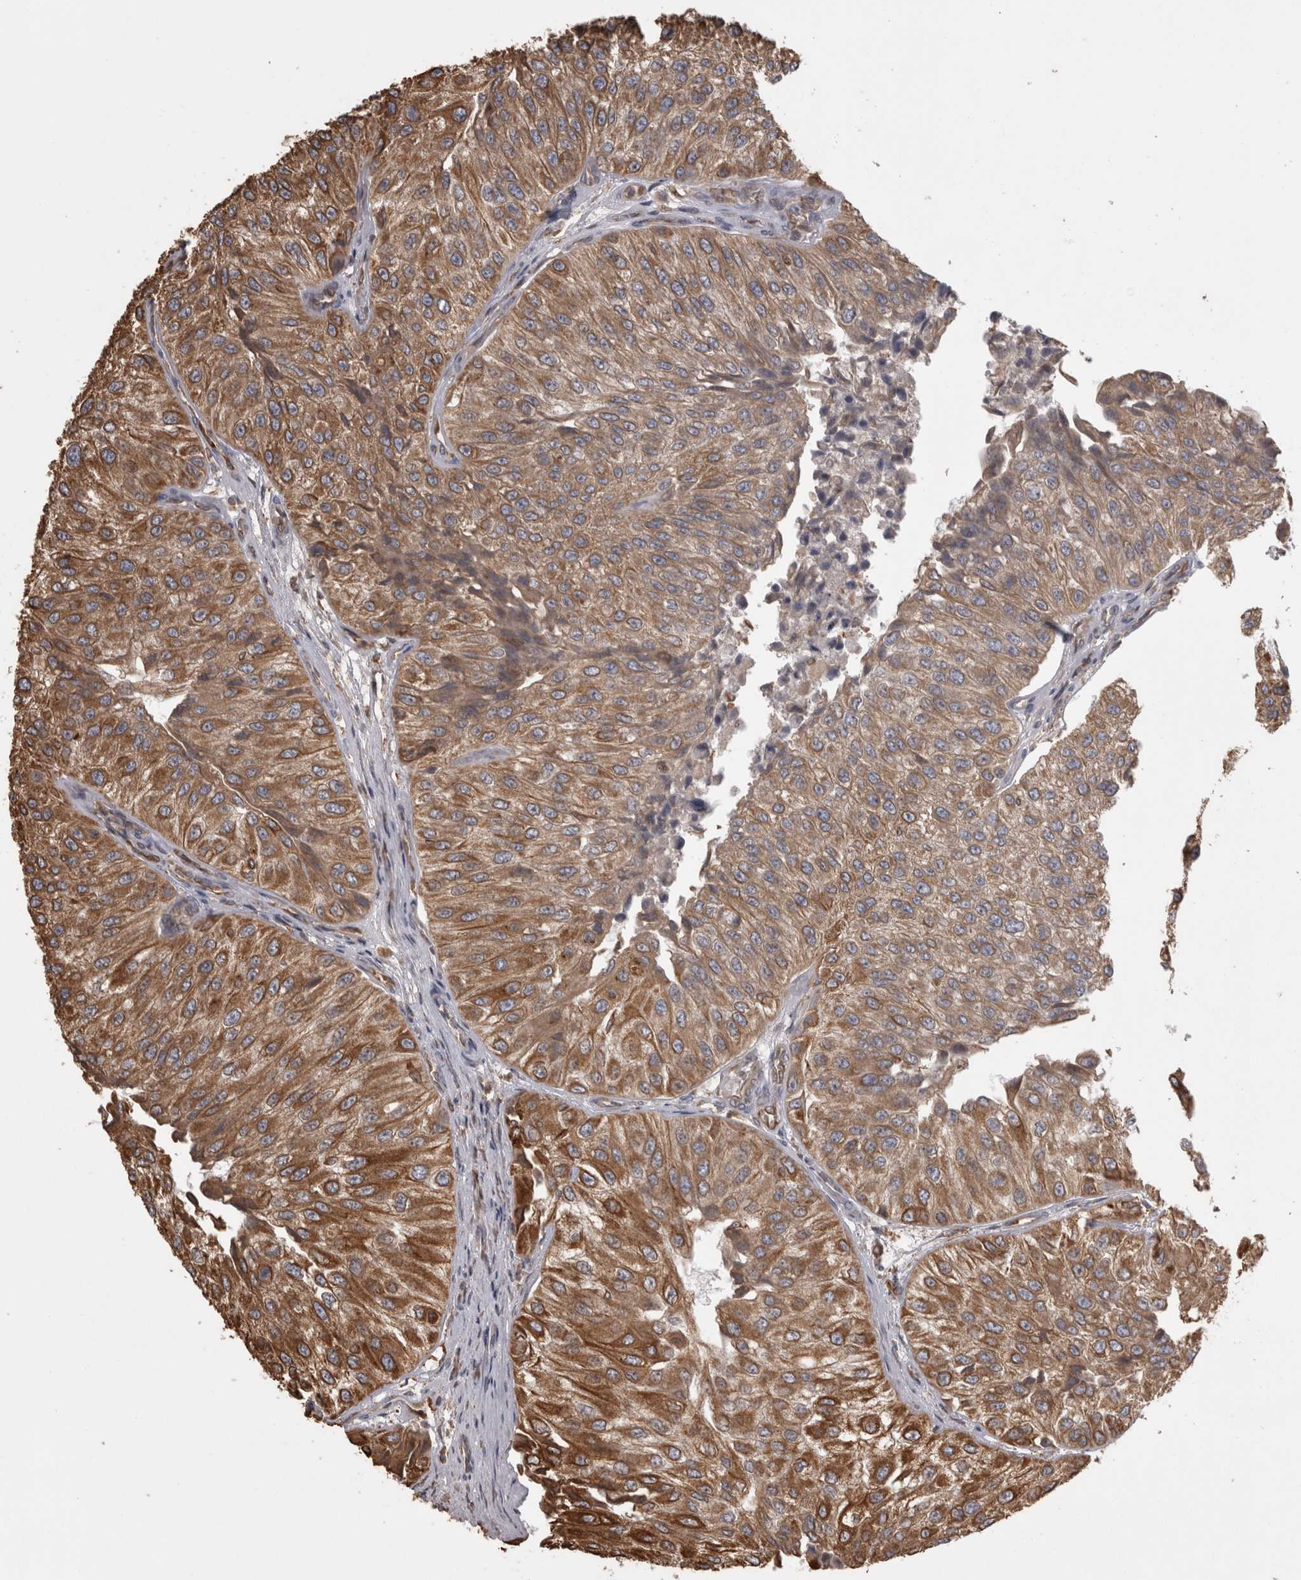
{"staining": {"intensity": "strong", "quantity": ">75%", "location": "cytoplasmic/membranous"}, "tissue": "urothelial cancer", "cell_type": "Tumor cells", "image_type": "cancer", "snomed": [{"axis": "morphology", "description": "Urothelial carcinoma, High grade"}, {"axis": "topography", "description": "Kidney"}, {"axis": "topography", "description": "Urinary bladder"}], "caption": "High-magnification brightfield microscopy of urothelial cancer stained with DAB (3,3'-diaminobenzidine) (brown) and counterstained with hematoxylin (blue). tumor cells exhibit strong cytoplasmic/membranous expression is identified in about>75% of cells.", "gene": "PON2", "patient": {"sex": "male", "age": 77}}